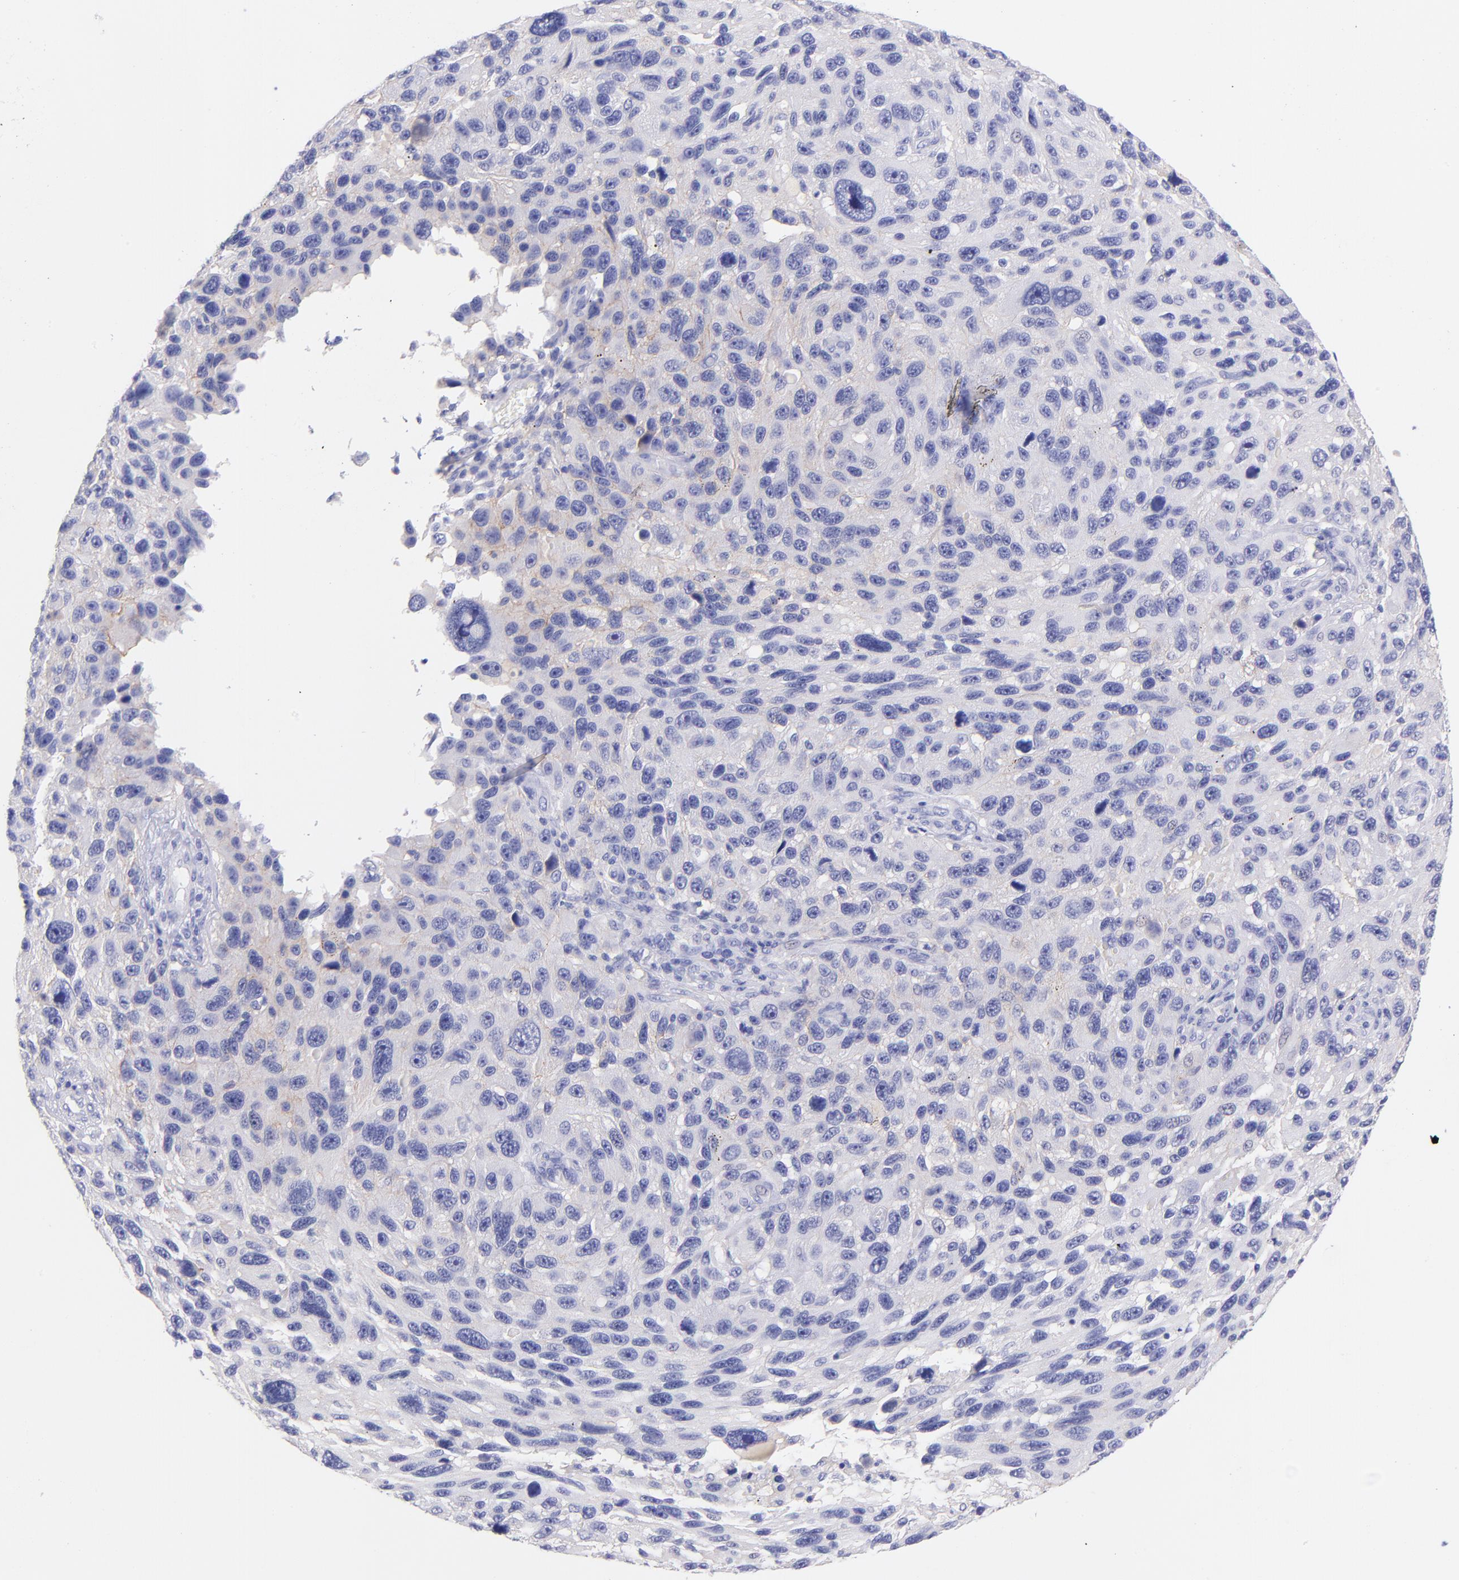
{"staining": {"intensity": "negative", "quantity": "none", "location": "none"}, "tissue": "melanoma", "cell_type": "Tumor cells", "image_type": "cancer", "snomed": [{"axis": "morphology", "description": "Malignant melanoma, NOS"}, {"axis": "topography", "description": "Skin"}], "caption": "Immunohistochemistry image of neoplastic tissue: malignant melanoma stained with DAB displays no significant protein expression in tumor cells.", "gene": "RAB3B", "patient": {"sex": "male", "age": 53}}